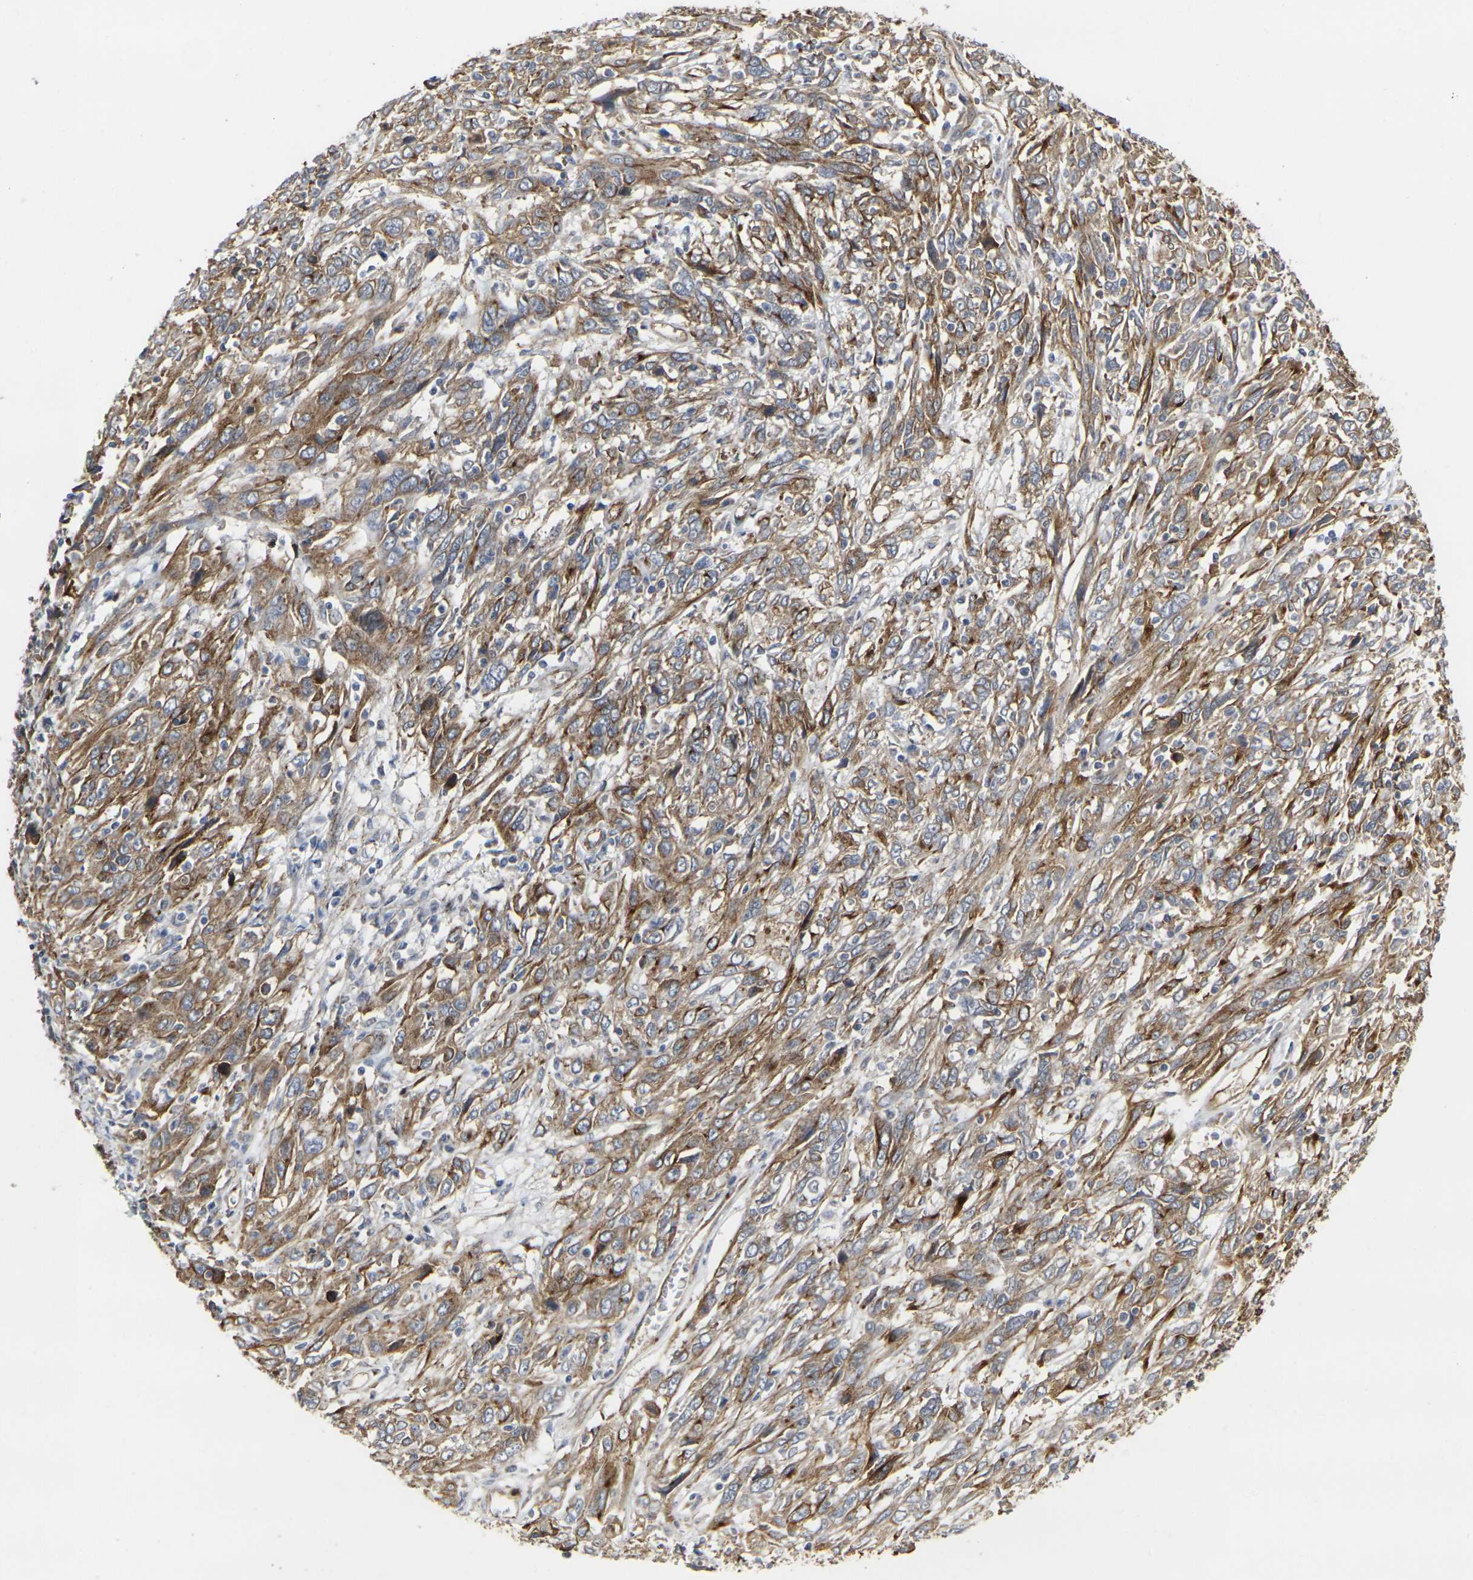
{"staining": {"intensity": "moderate", "quantity": ">75%", "location": "cytoplasmic/membranous"}, "tissue": "cervical cancer", "cell_type": "Tumor cells", "image_type": "cancer", "snomed": [{"axis": "morphology", "description": "Squamous cell carcinoma, NOS"}, {"axis": "topography", "description": "Cervix"}], "caption": "An image of human cervical cancer stained for a protein reveals moderate cytoplasmic/membranous brown staining in tumor cells.", "gene": "MYOF", "patient": {"sex": "female", "age": 46}}